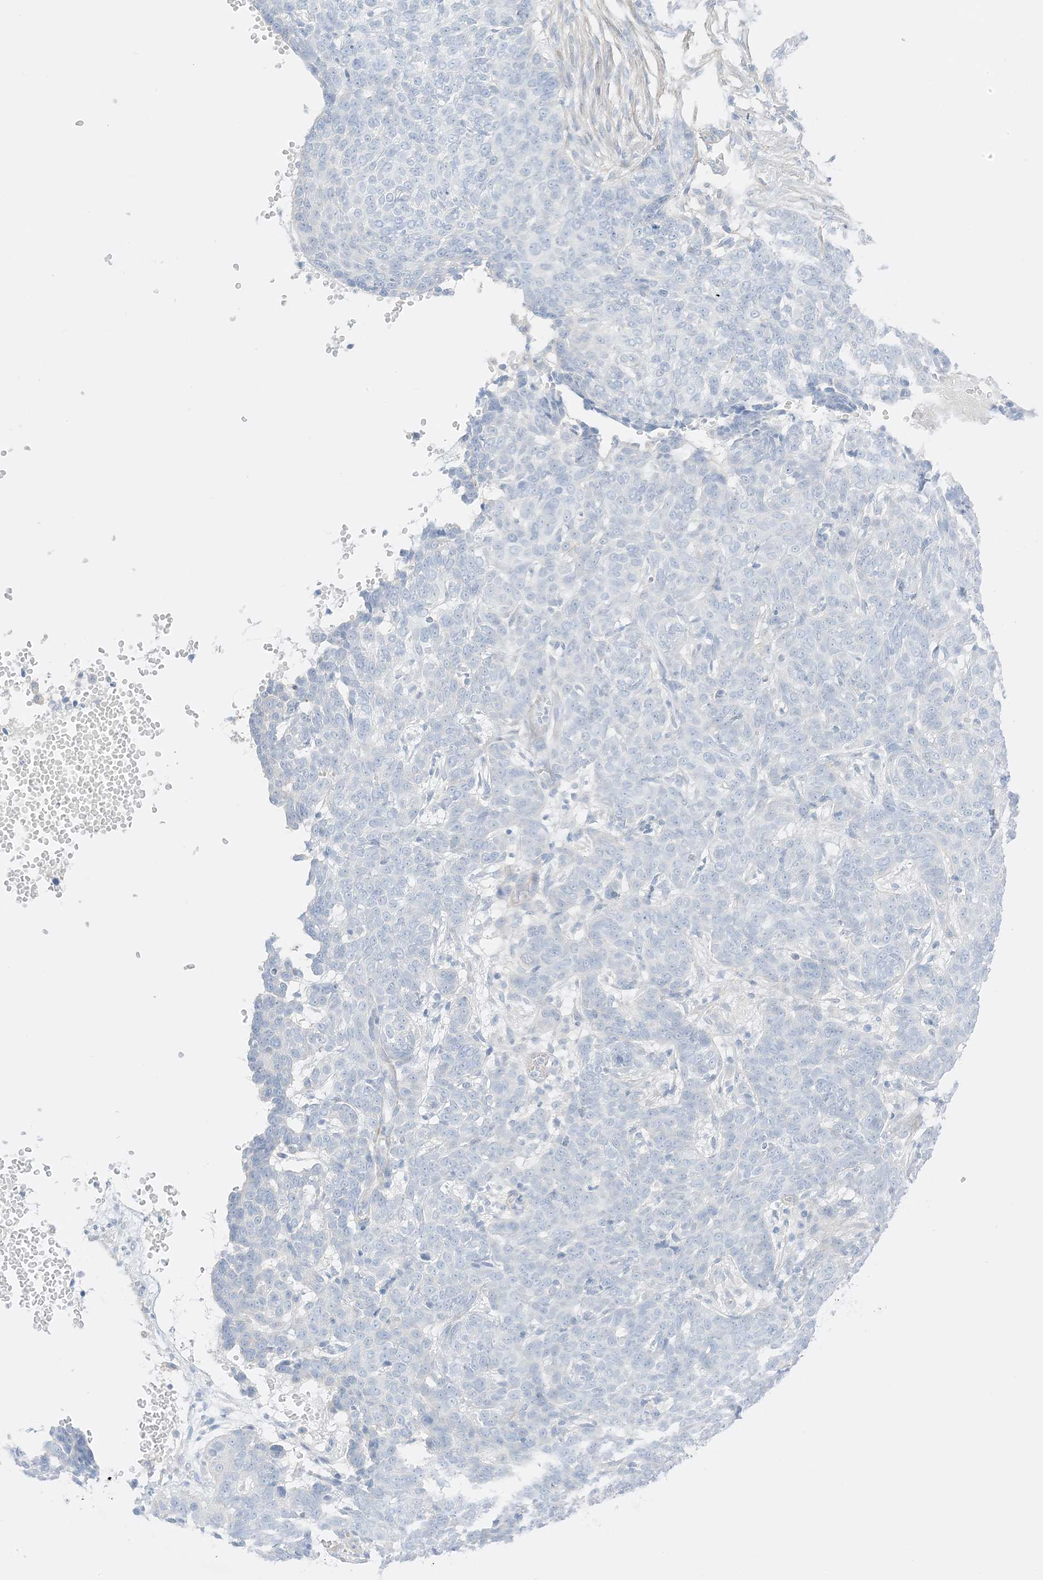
{"staining": {"intensity": "negative", "quantity": "none", "location": "none"}, "tissue": "skin cancer", "cell_type": "Tumor cells", "image_type": "cancer", "snomed": [{"axis": "morphology", "description": "Basal cell carcinoma"}, {"axis": "topography", "description": "Skin"}], "caption": "Protein analysis of basal cell carcinoma (skin) demonstrates no significant expression in tumor cells. (Brightfield microscopy of DAB IHC at high magnification).", "gene": "SLC22A13", "patient": {"sex": "male", "age": 85}}